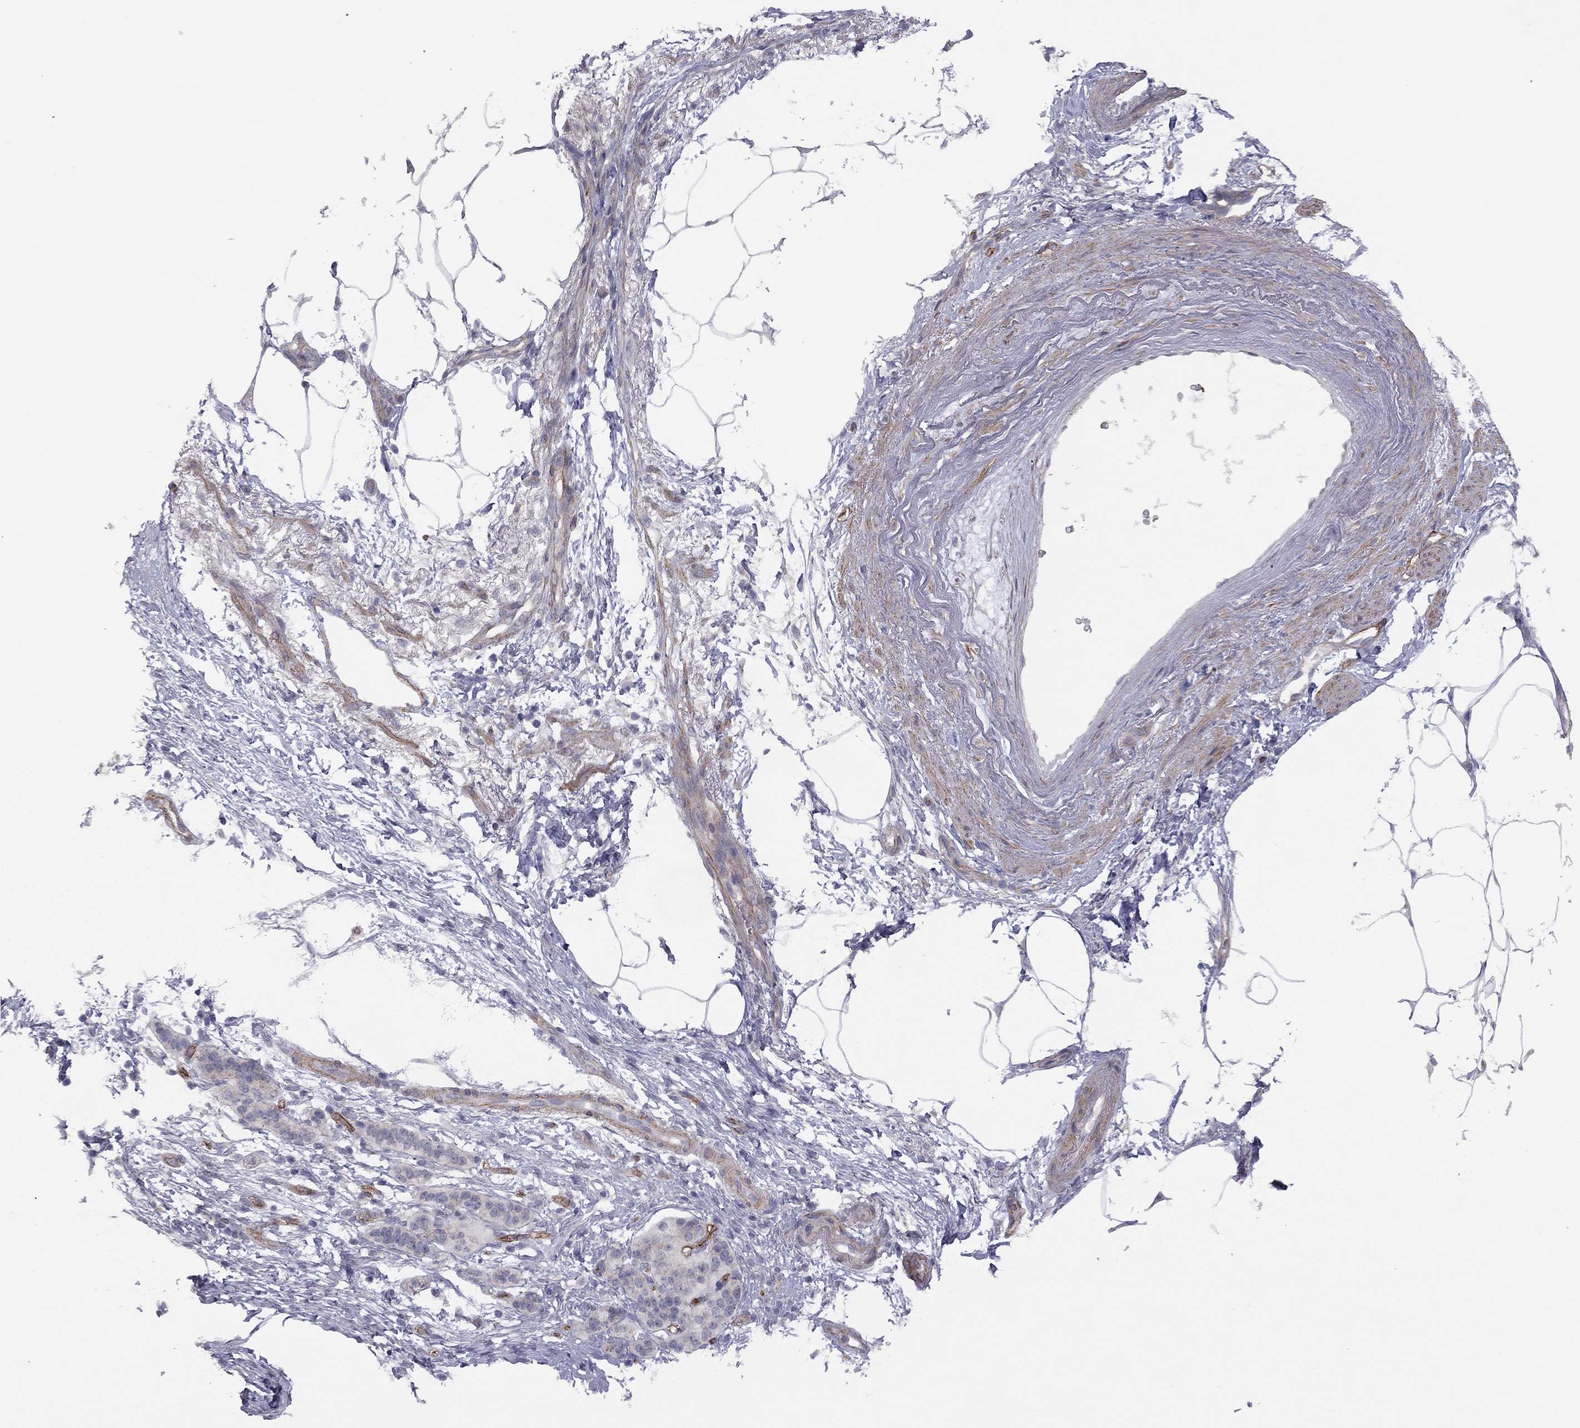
{"staining": {"intensity": "negative", "quantity": "none", "location": "none"}, "tissue": "pancreatic cancer", "cell_type": "Tumor cells", "image_type": "cancer", "snomed": [{"axis": "morphology", "description": "Adenocarcinoma, NOS"}, {"axis": "topography", "description": "Pancreas"}], "caption": "The immunohistochemistry histopathology image has no significant positivity in tumor cells of pancreatic cancer (adenocarcinoma) tissue. (Brightfield microscopy of DAB (3,3'-diaminobenzidine) immunohistochemistry at high magnification).", "gene": "EXOC3L2", "patient": {"sex": "female", "age": 72}}